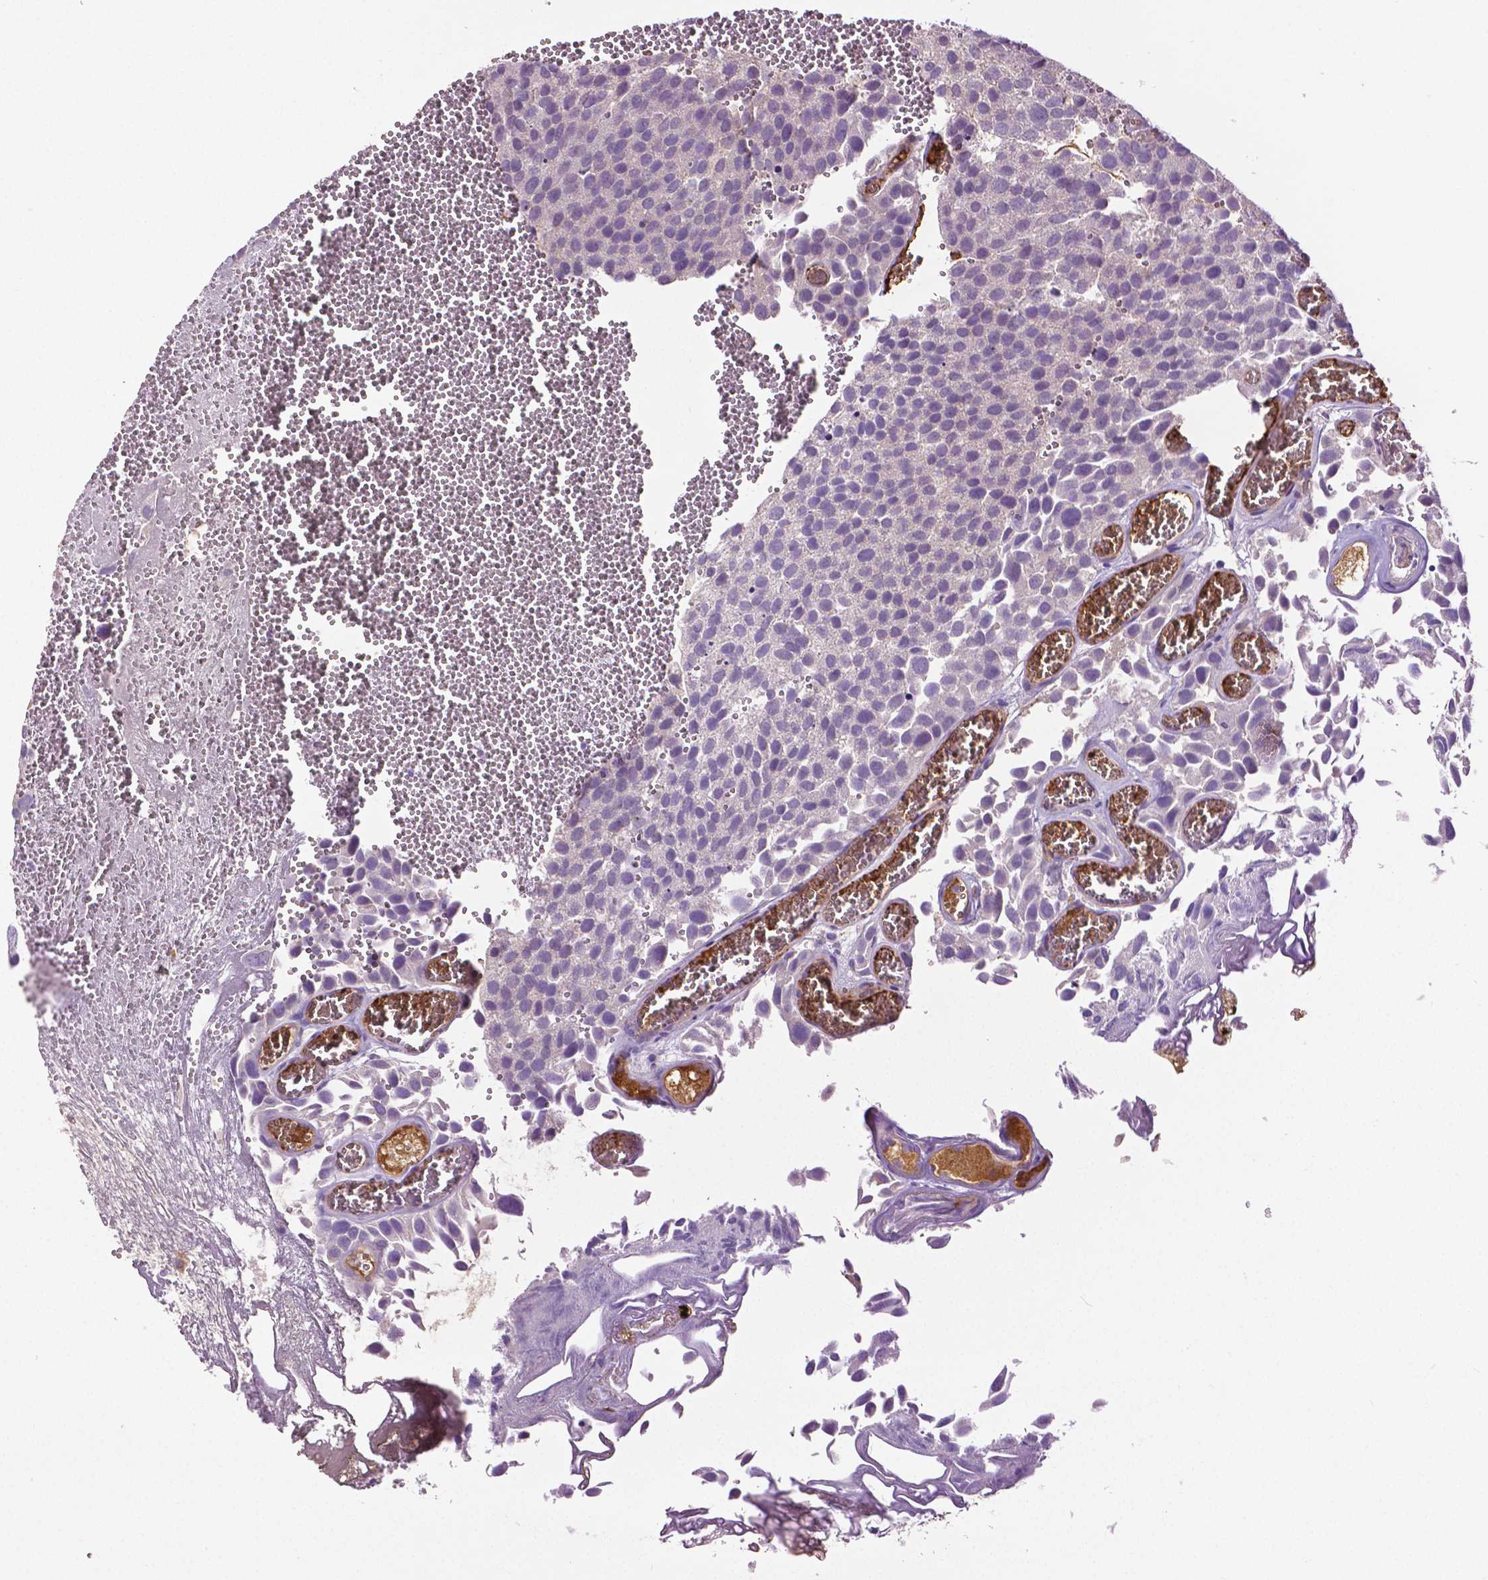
{"staining": {"intensity": "negative", "quantity": "none", "location": "none"}, "tissue": "urothelial cancer", "cell_type": "Tumor cells", "image_type": "cancer", "snomed": [{"axis": "morphology", "description": "Urothelial carcinoma, Low grade"}, {"axis": "topography", "description": "Urinary bladder"}], "caption": "An immunohistochemistry (IHC) micrograph of urothelial cancer is shown. There is no staining in tumor cells of urothelial cancer.", "gene": "PTPN5", "patient": {"sex": "female", "age": 69}}